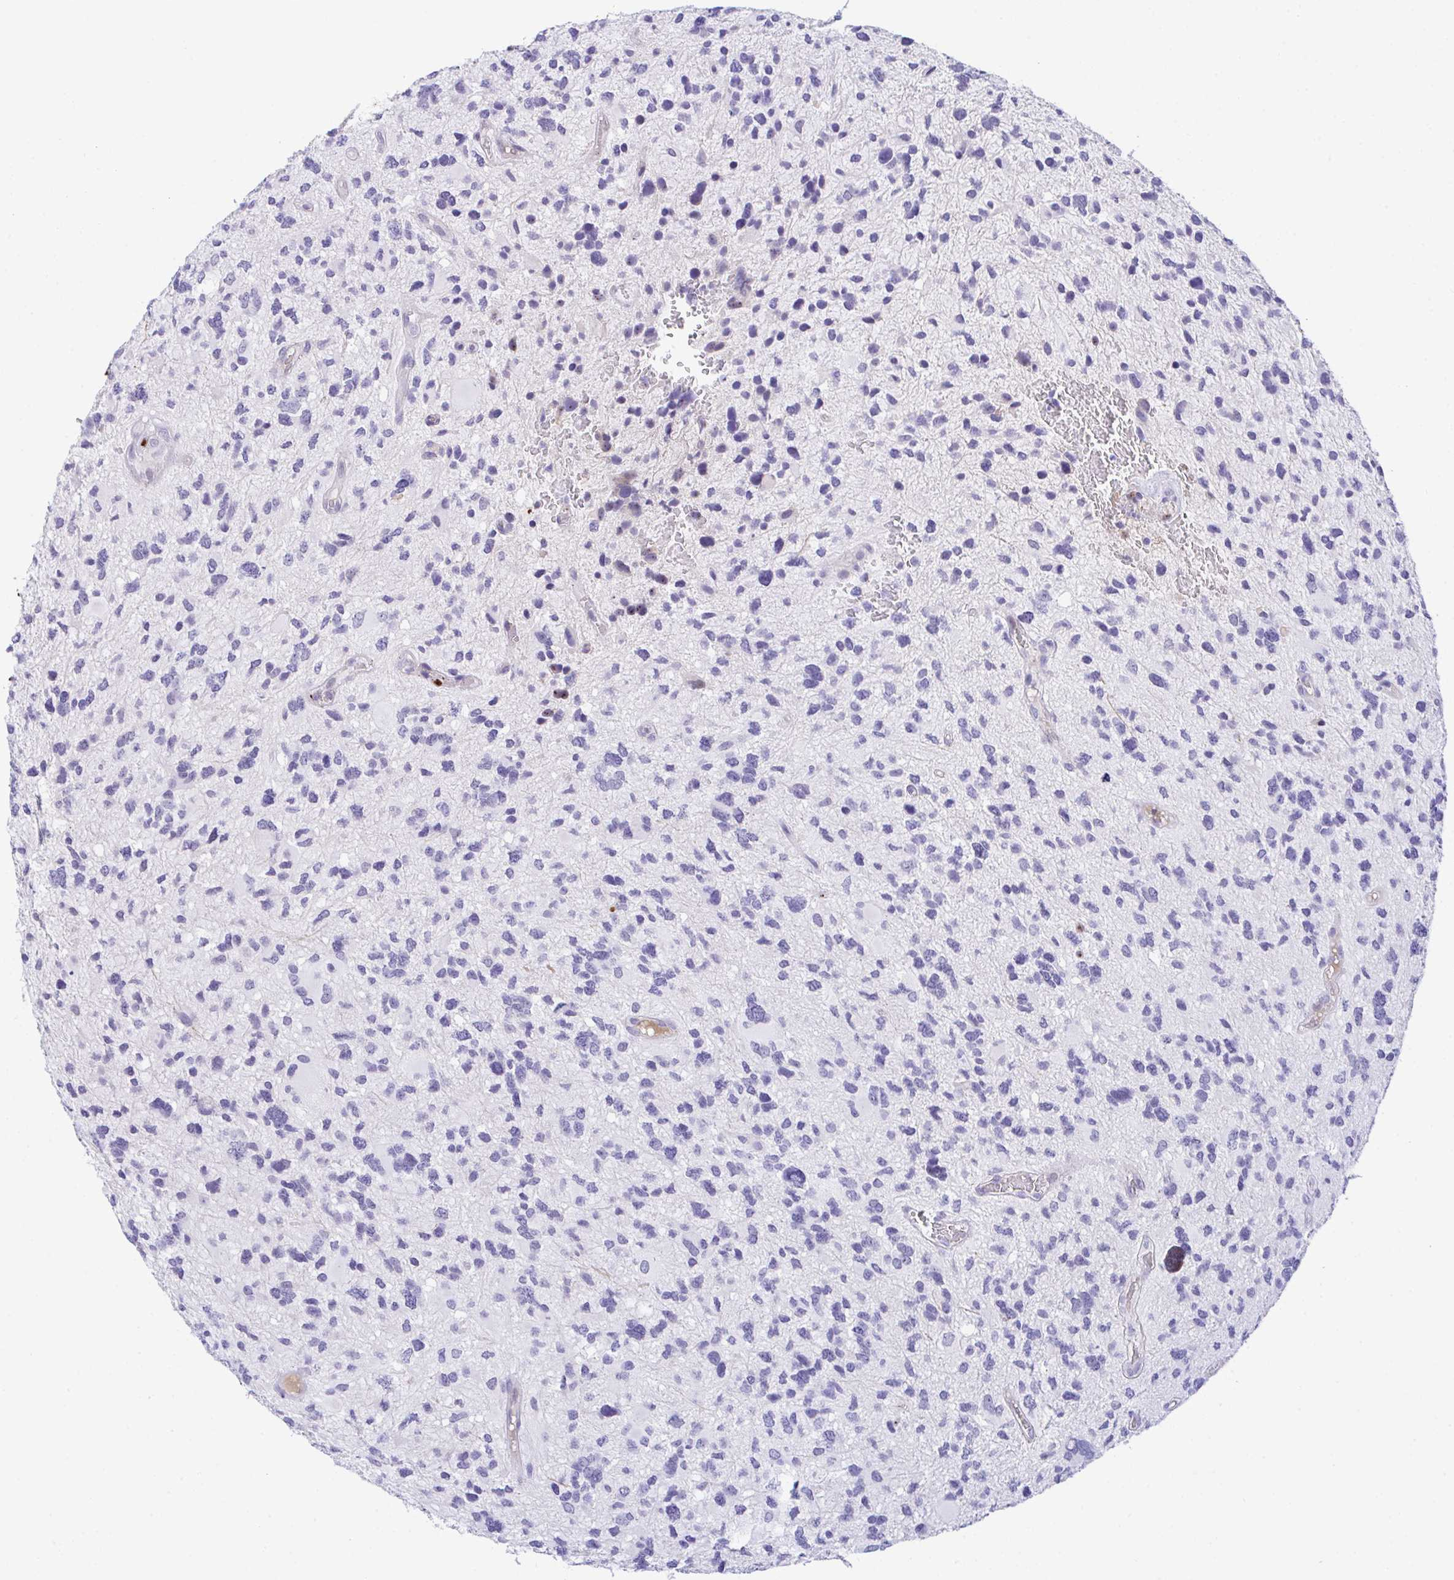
{"staining": {"intensity": "negative", "quantity": "none", "location": "none"}, "tissue": "glioma", "cell_type": "Tumor cells", "image_type": "cancer", "snomed": [{"axis": "morphology", "description": "Glioma, malignant, High grade"}, {"axis": "topography", "description": "Brain"}], "caption": "Immunohistochemistry histopathology image of neoplastic tissue: glioma stained with DAB demonstrates no significant protein staining in tumor cells.", "gene": "KMT2E", "patient": {"sex": "female", "age": 11}}